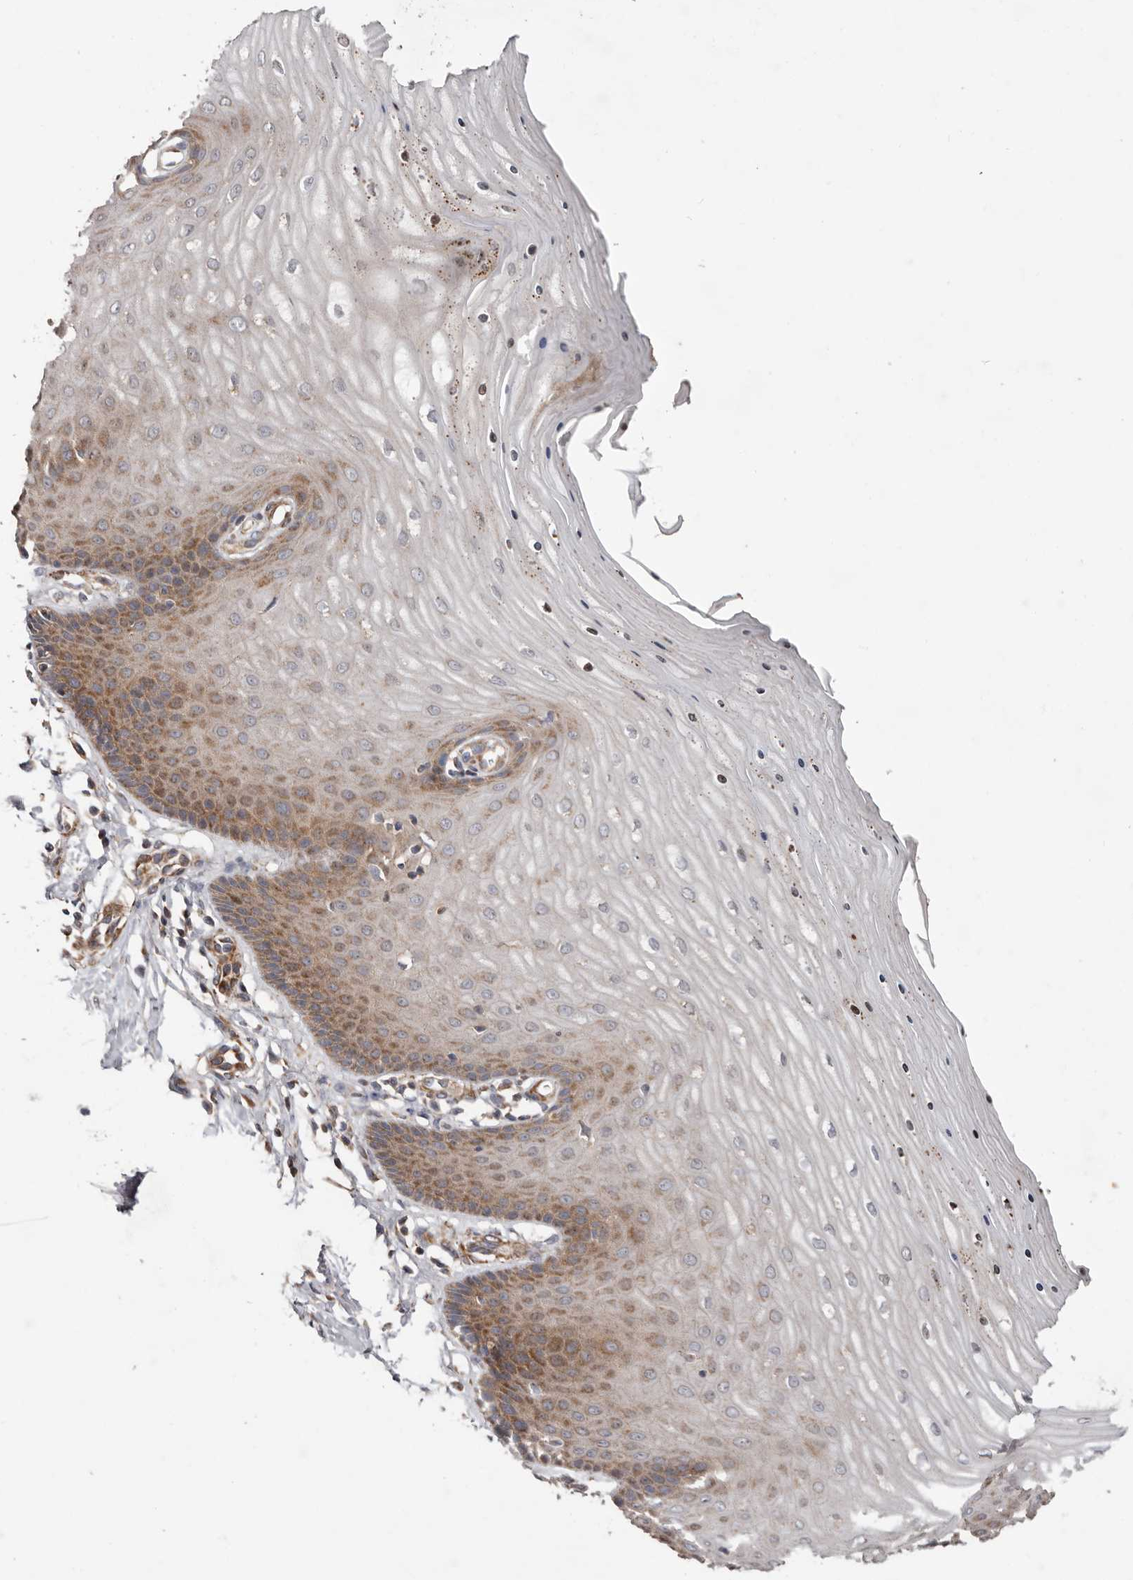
{"staining": {"intensity": "strong", "quantity": ">75%", "location": "cytoplasmic/membranous"}, "tissue": "cervix", "cell_type": "Glandular cells", "image_type": "normal", "snomed": [{"axis": "morphology", "description": "Normal tissue, NOS"}, {"axis": "topography", "description": "Cervix"}], "caption": "IHC staining of unremarkable cervix, which demonstrates high levels of strong cytoplasmic/membranous positivity in approximately >75% of glandular cells indicating strong cytoplasmic/membranous protein positivity. The staining was performed using DAB (3,3'-diaminobenzidine) (brown) for protein detection and nuclei were counterstained in hematoxylin (blue).", "gene": "PROKR1", "patient": {"sex": "female", "age": 55}}